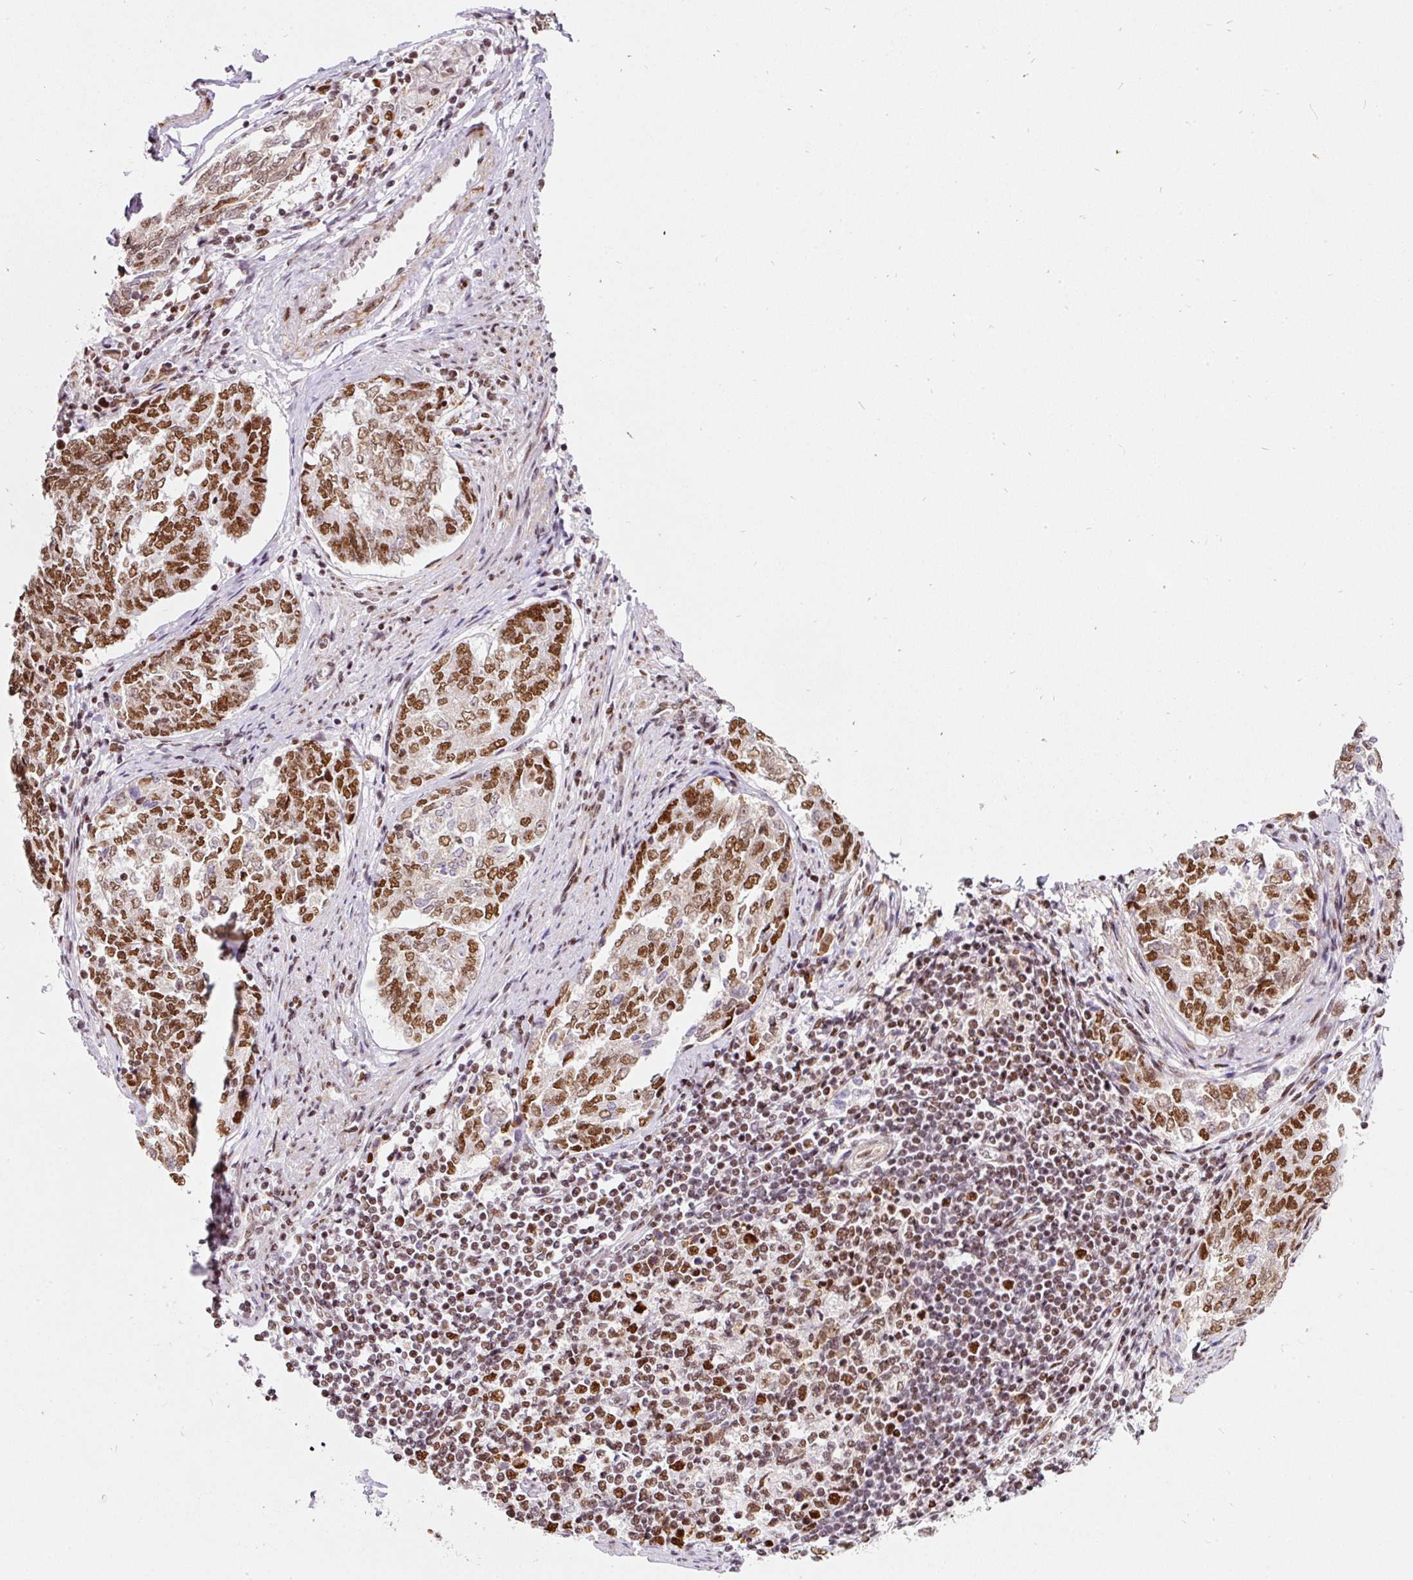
{"staining": {"intensity": "strong", "quantity": ">75%", "location": "nuclear"}, "tissue": "endometrial cancer", "cell_type": "Tumor cells", "image_type": "cancer", "snomed": [{"axis": "morphology", "description": "Adenocarcinoma, NOS"}, {"axis": "topography", "description": "Endometrium"}], "caption": "IHC (DAB) staining of human endometrial cancer exhibits strong nuclear protein staining in about >75% of tumor cells.", "gene": "HNRNPC", "patient": {"sex": "female", "age": 80}}